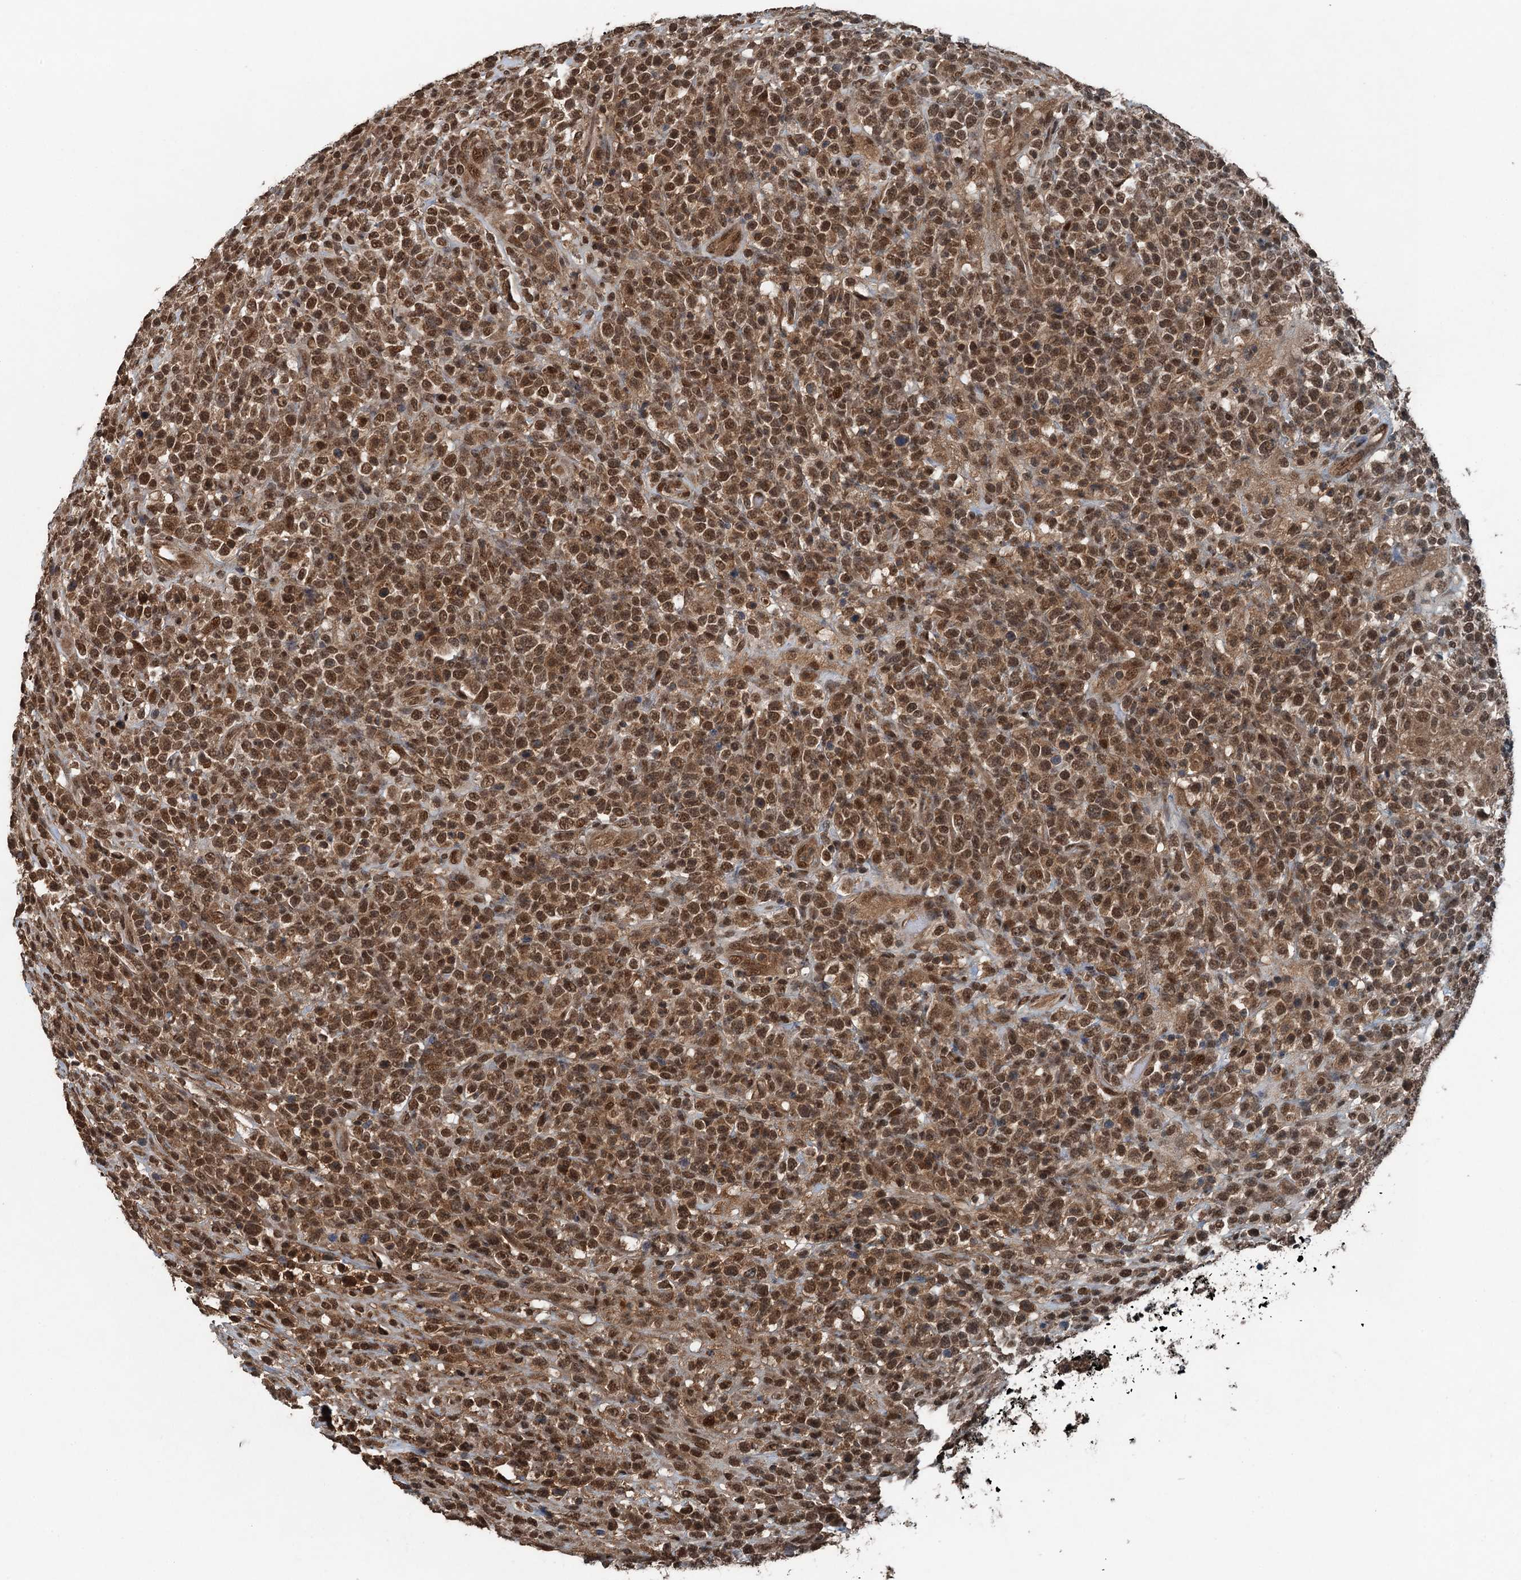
{"staining": {"intensity": "moderate", "quantity": ">75%", "location": "cytoplasmic/membranous,nuclear"}, "tissue": "lymphoma", "cell_type": "Tumor cells", "image_type": "cancer", "snomed": [{"axis": "morphology", "description": "Malignant lymphoma, non-Hodgkin's type, High grade"}, {"axis": "topography", "description": "Colon"}], "caption": "Immunohistochemical staining of human malignant lymphoma, non-Hodgkin's type (high-grade) exhibits medium levels of moderate cytoplasmic/membranous and nuclear expression in approximately >75% of tumor cells.", "gene": "UBXN6", "patient": {"sex": "female", "age": 53}}